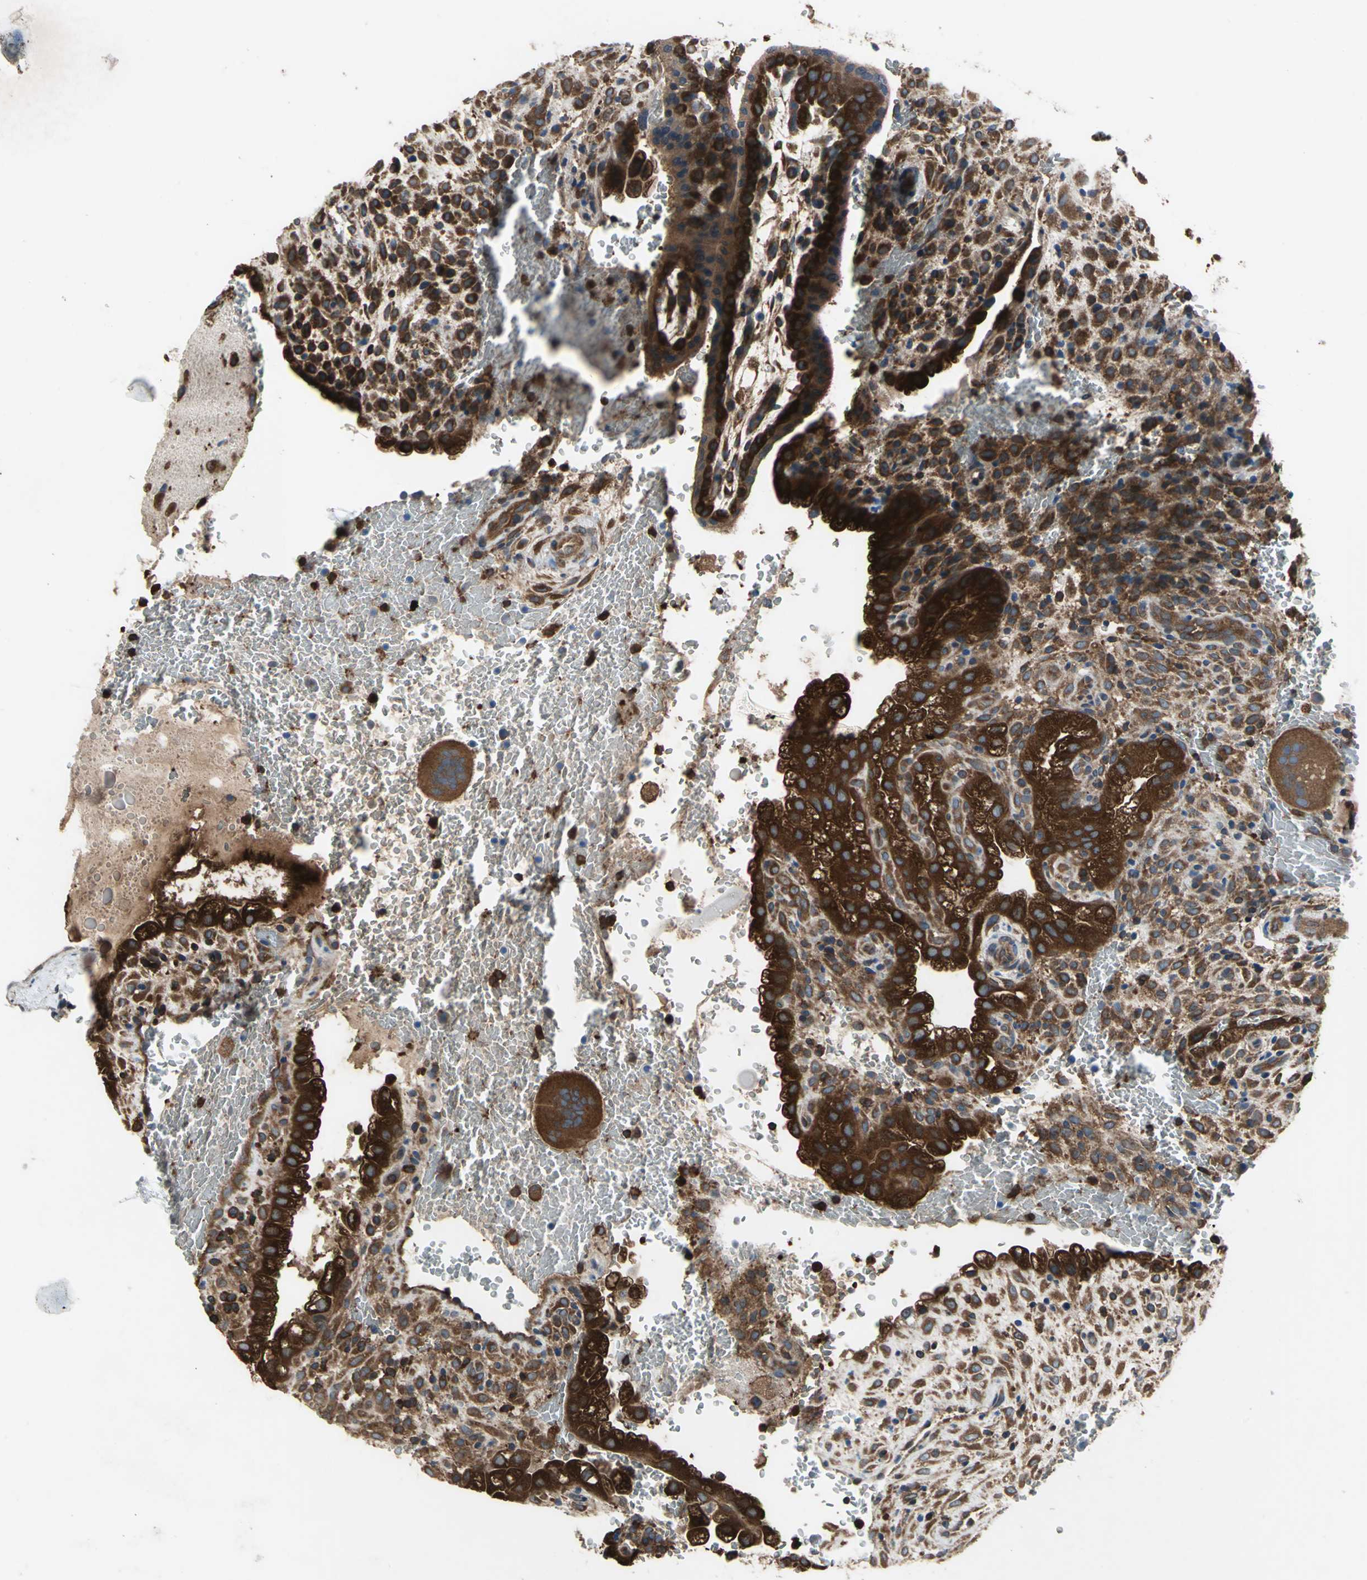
{"staining": {"intensity": "strong", "quantity": ">75%", "location": "cytoplasmic/membranous"}, "tissue": "placenta", "cell_type": "Decidual cells", "image_type": "normal", "snomed": [{"axis": "morphology", "description": "Normal tissue, NOS"}, {"axis": "topography", "description": "Placenta"}], "caption": "Placenta stained with DAB immunohistochemistry (IHC) shows high levels of strong cytoplasmic/membranous staining in approximately >75% of decidual cells.", "gene": "CAPN1", "patient": {"sex": "female", "age": 35}}